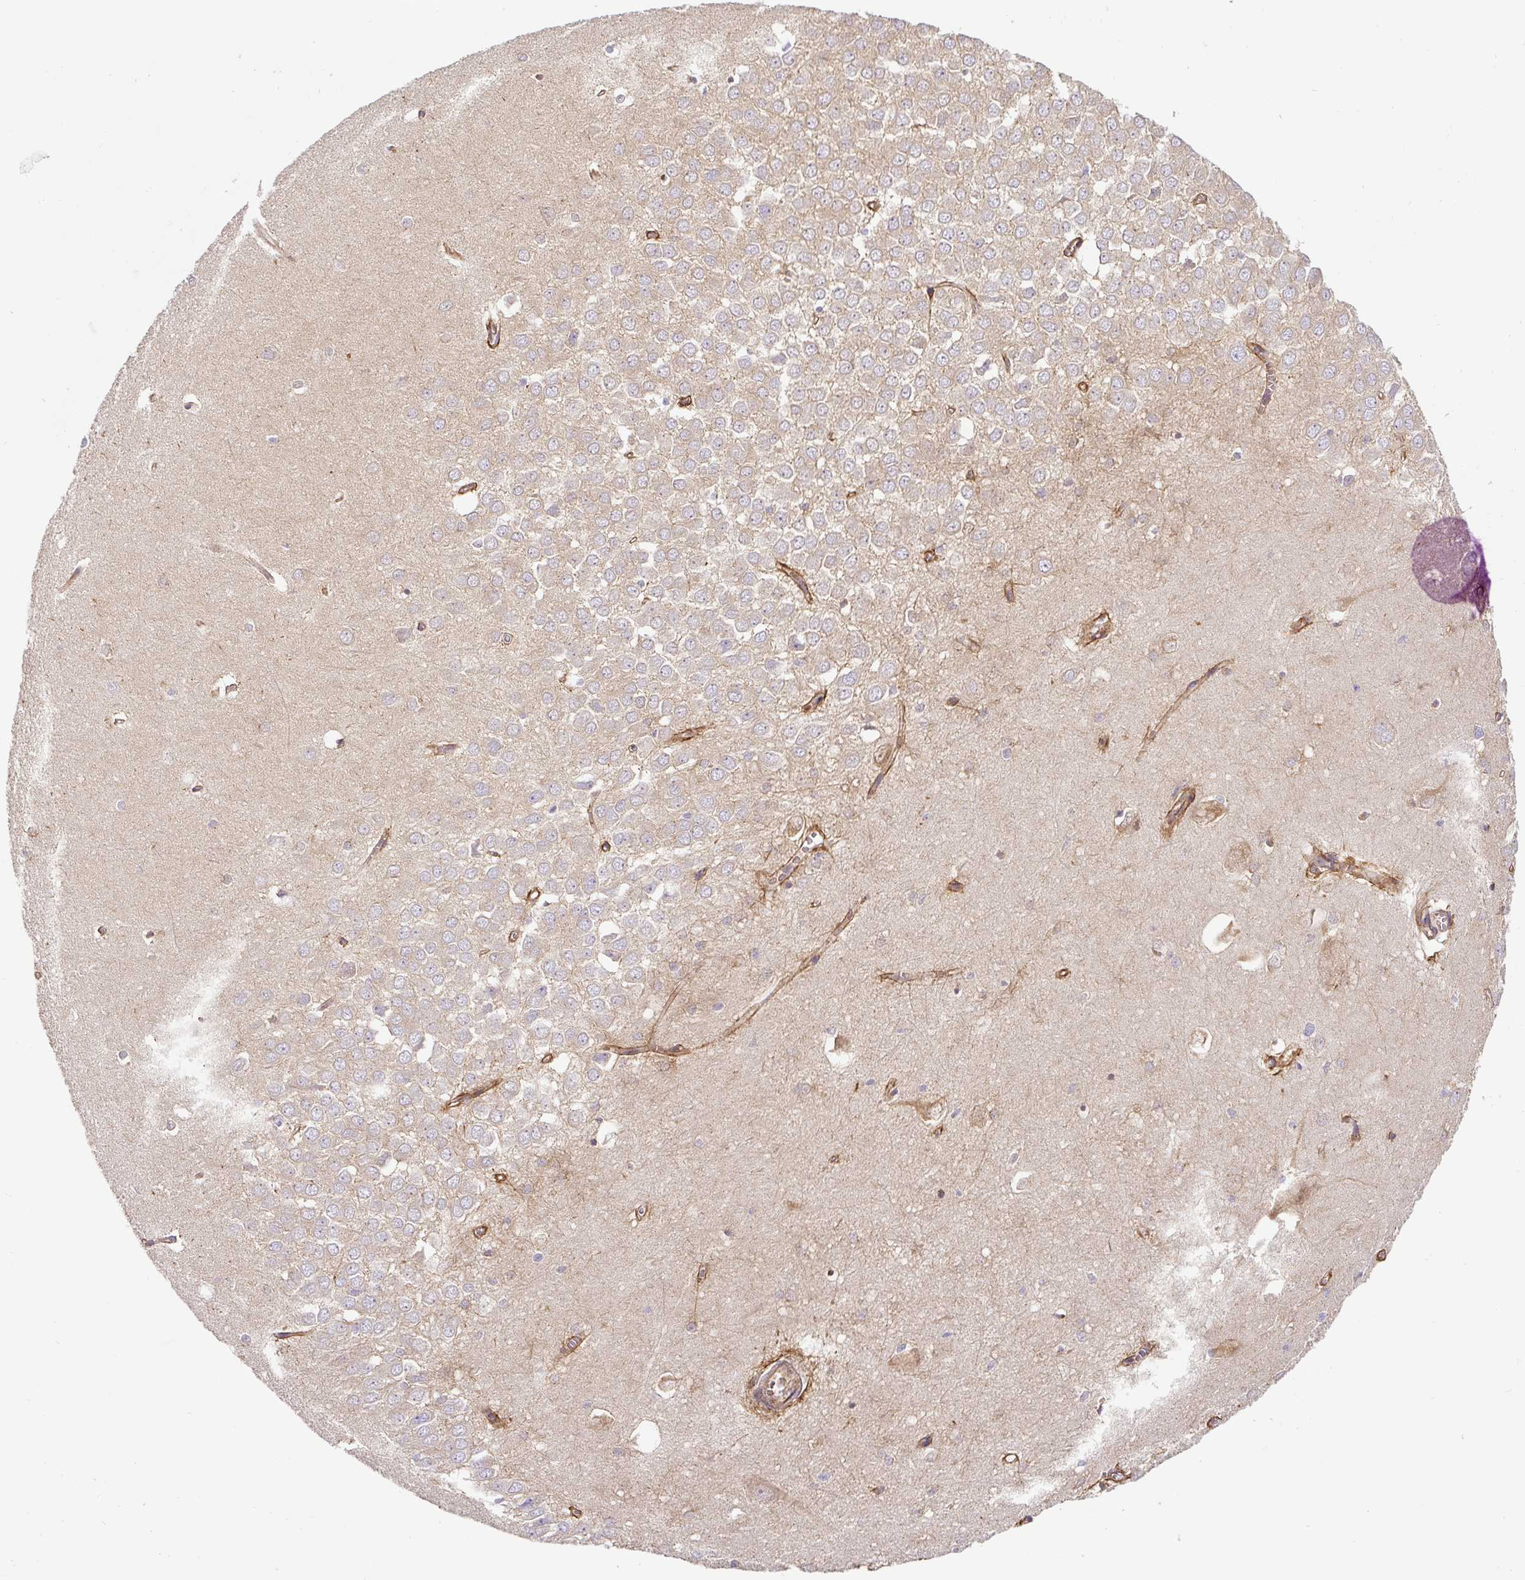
{"staining": {"intensity": "negative", "quantity": "none", "location": "none"}, "tissue": "hippocampus", "cell_type": "Glial cells", "image_type": "normal", "snomed": [{"axis": "morphology", "description": "Normal tissue, NOS"}, {"axis": "topography", "description": "Hippocampus"}], "caption": "High power microscopy histopathology image of an immunohistochemistry photomicrograph of normal hippocampus, revealing no significant expression in glial cells.", "gene": "DCTN1", "patient": {"sex": "female", "age": 64}}